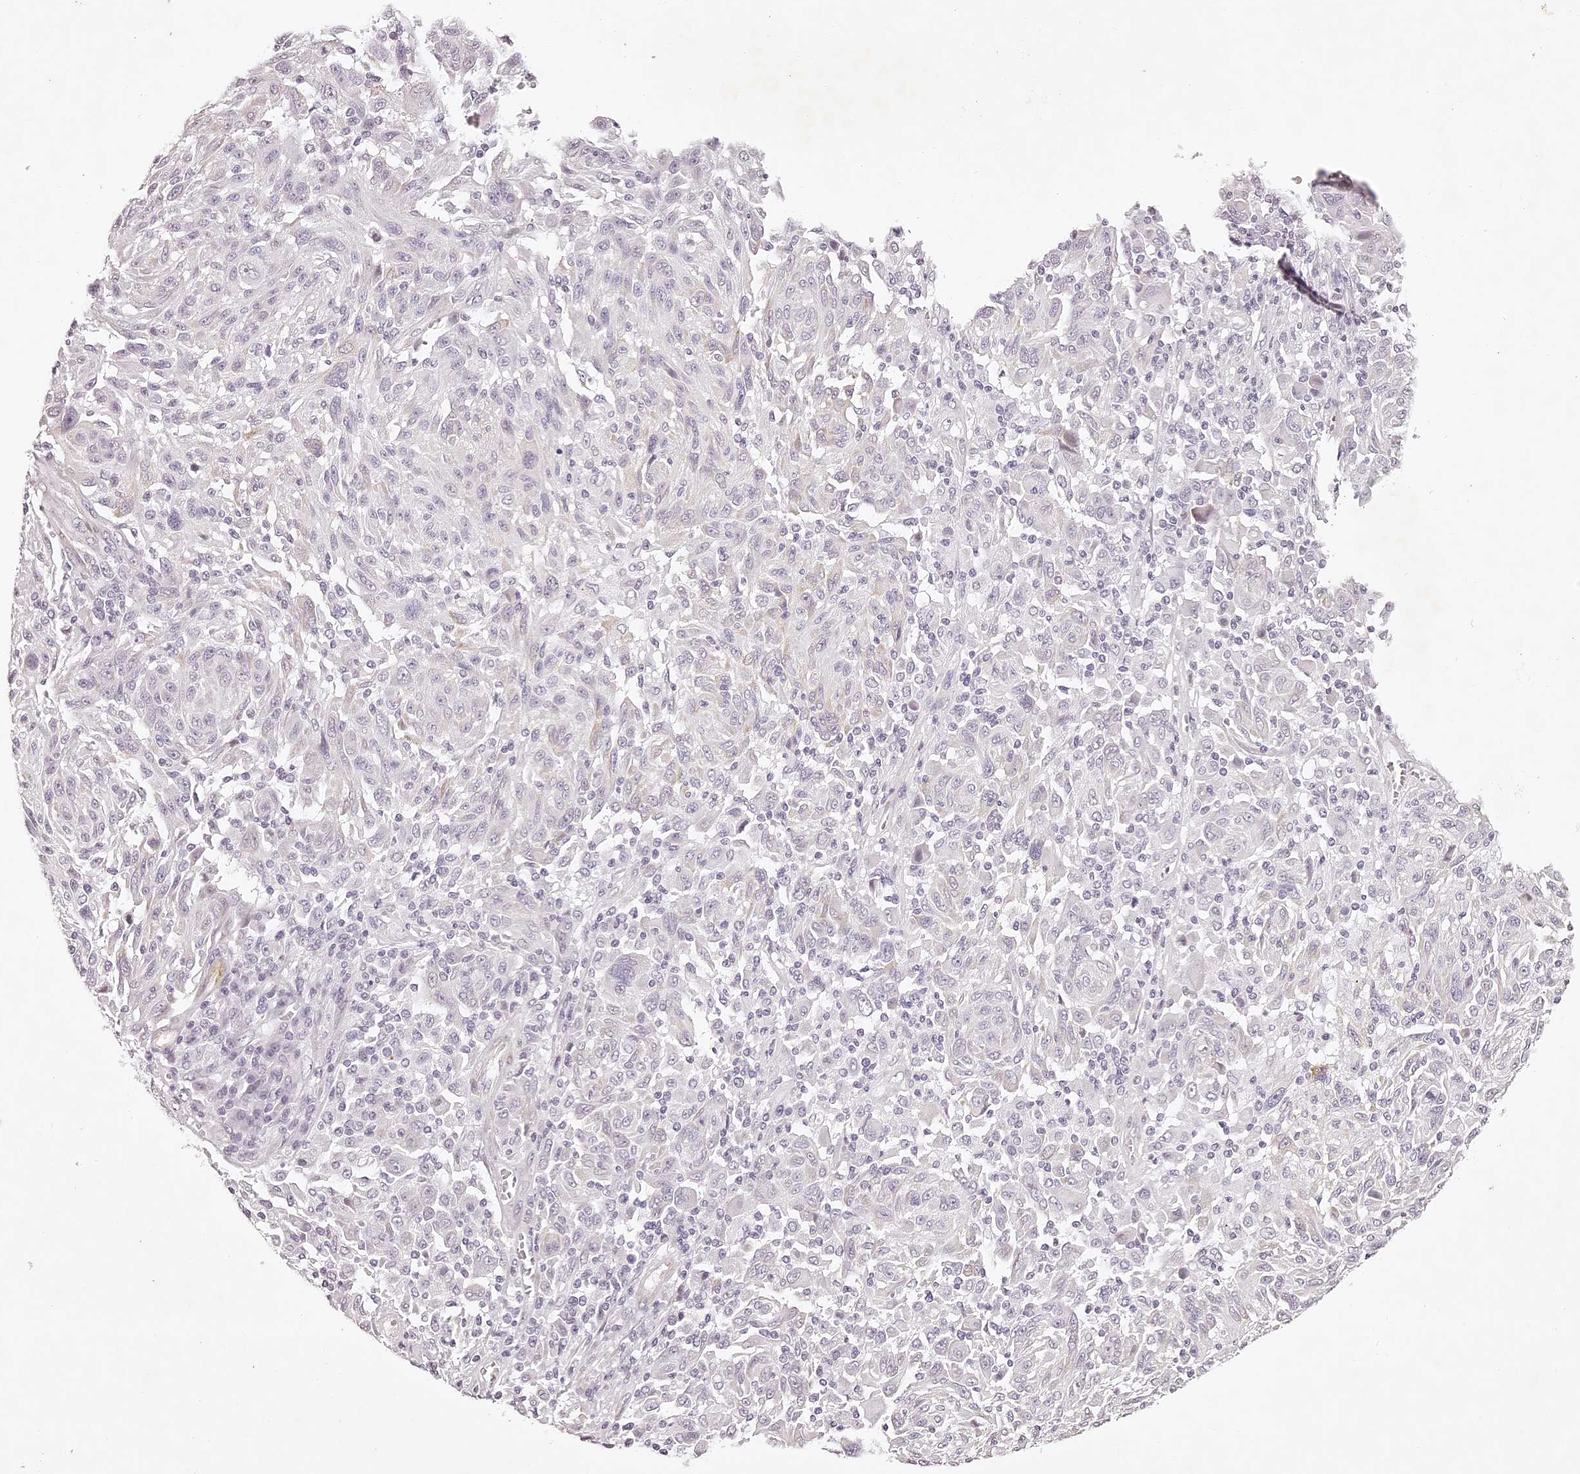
{"staining": {"intensity": "negative", "quantity": "none", "location": "none"}, "tissue": "melanoma", "cell_type": "Tumor cells", "image_type": "cancer", "snomed": [{"axis": "morphology", "description": "Malignant melanoma, NOS"}, {"axis": "topography", "description": "Skin"}], "caption": "High magnification brightfield microscopy of malignant melanoma stained with DAB (brown) and counterstained with hematoxylin (blue): tumor cells show no significant expression. (Brightfield microscopy of DAB IHC at high magnification).", "gene": "ELAPOR1", "patient": {"sex": "male", "age": 53}}